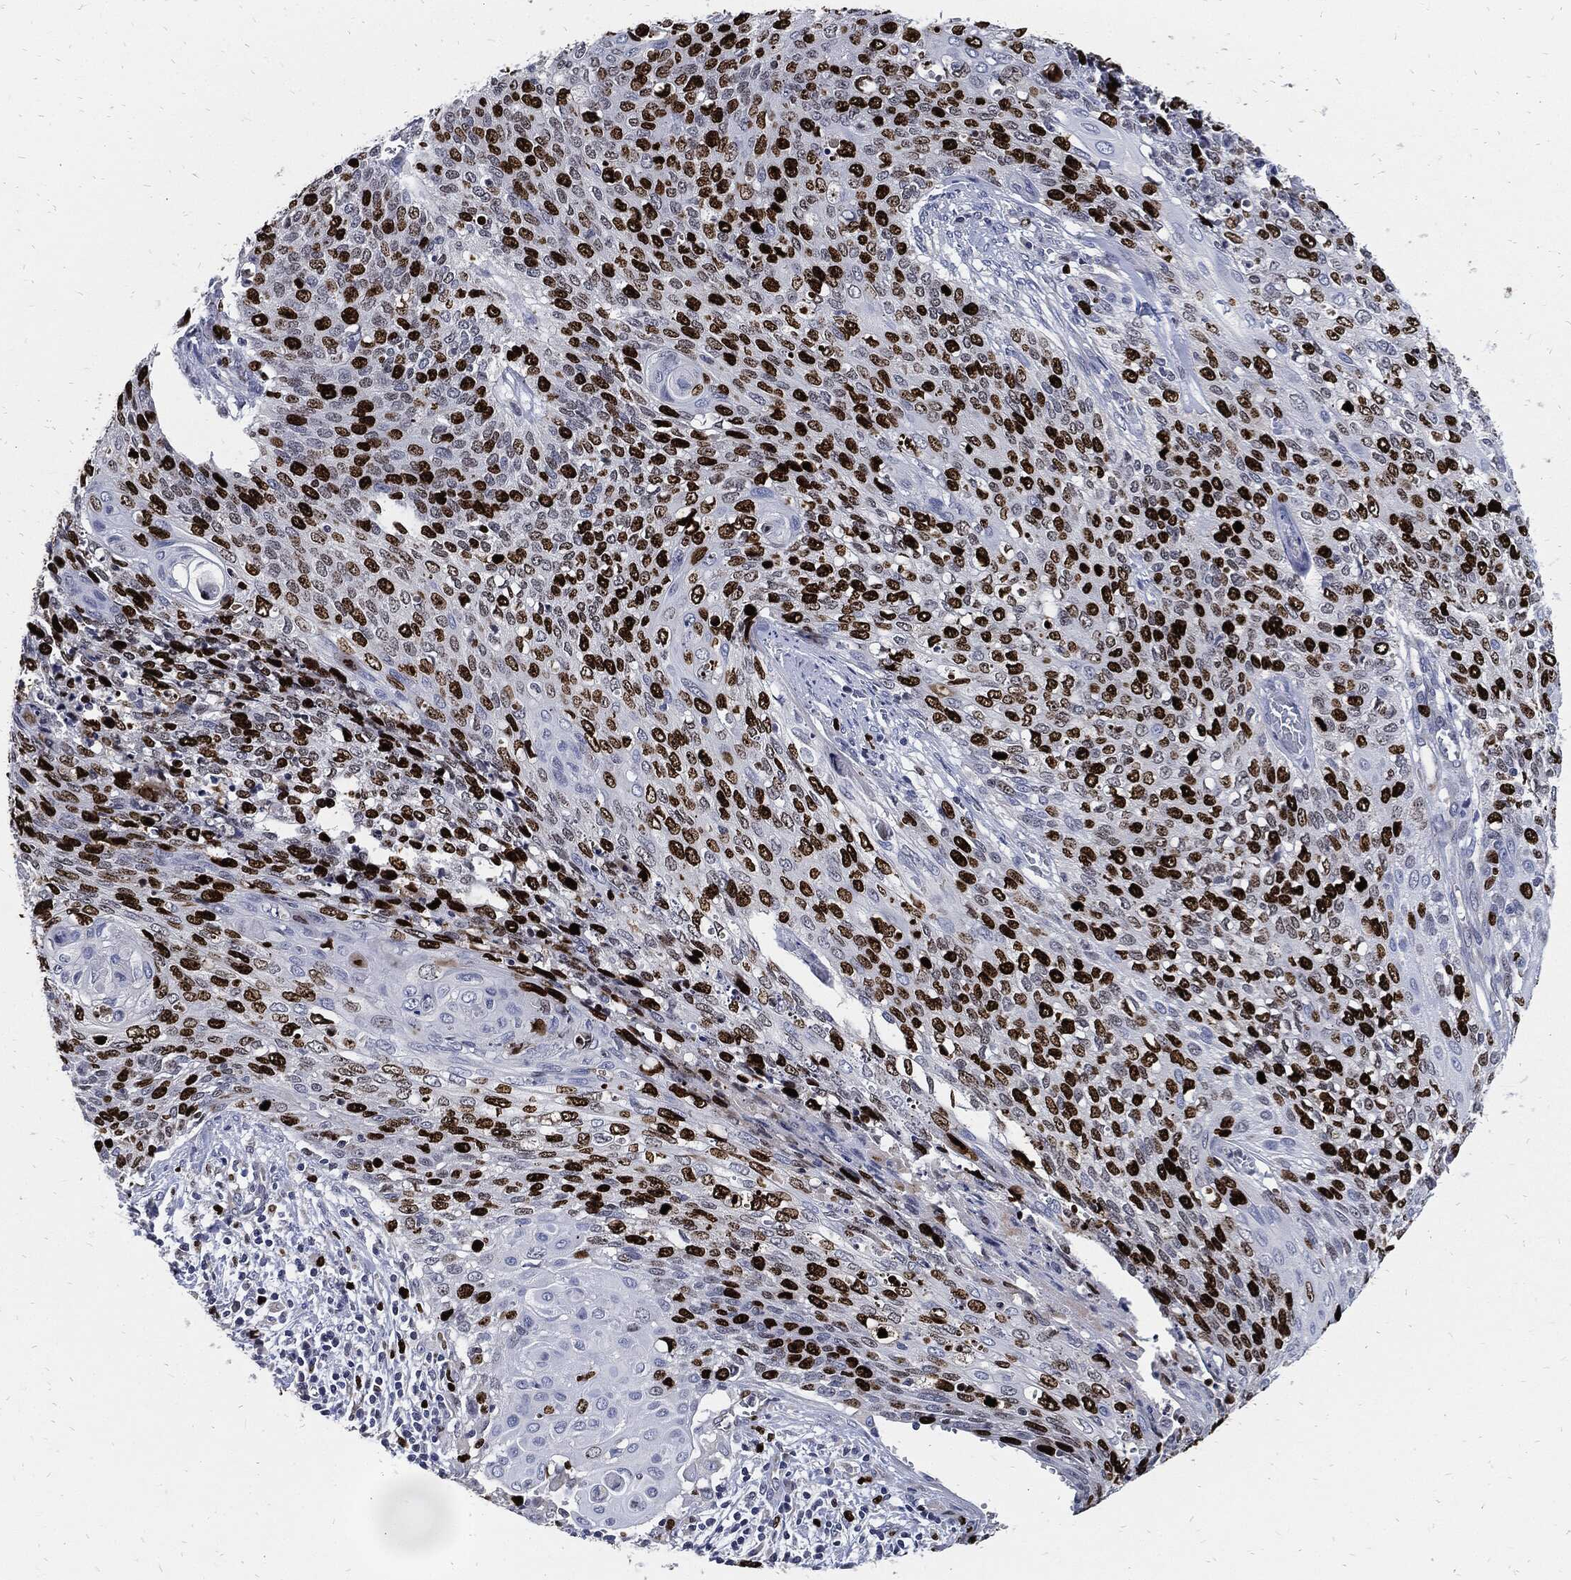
{"staining": {"intensity": "strong", "quantity": ">75%", "location": "nuclear"}, "tissue": "cervical cancer", "cell_type": "Tumor cells", "image_type": "cancer", "snomed": [{"axis": "morphology", "description": "Squamous cell carcinoma, NOS"}, {"axis": "topography", "description": "Cervix"}], "caption": "A high amount of strong nuclear positivity is present in approximately >75% of tumor cells in squamous cell carcinoma (cervical) tissue.", "gene": "MKI67", "patient": {"sex": "female", "age": 39}}